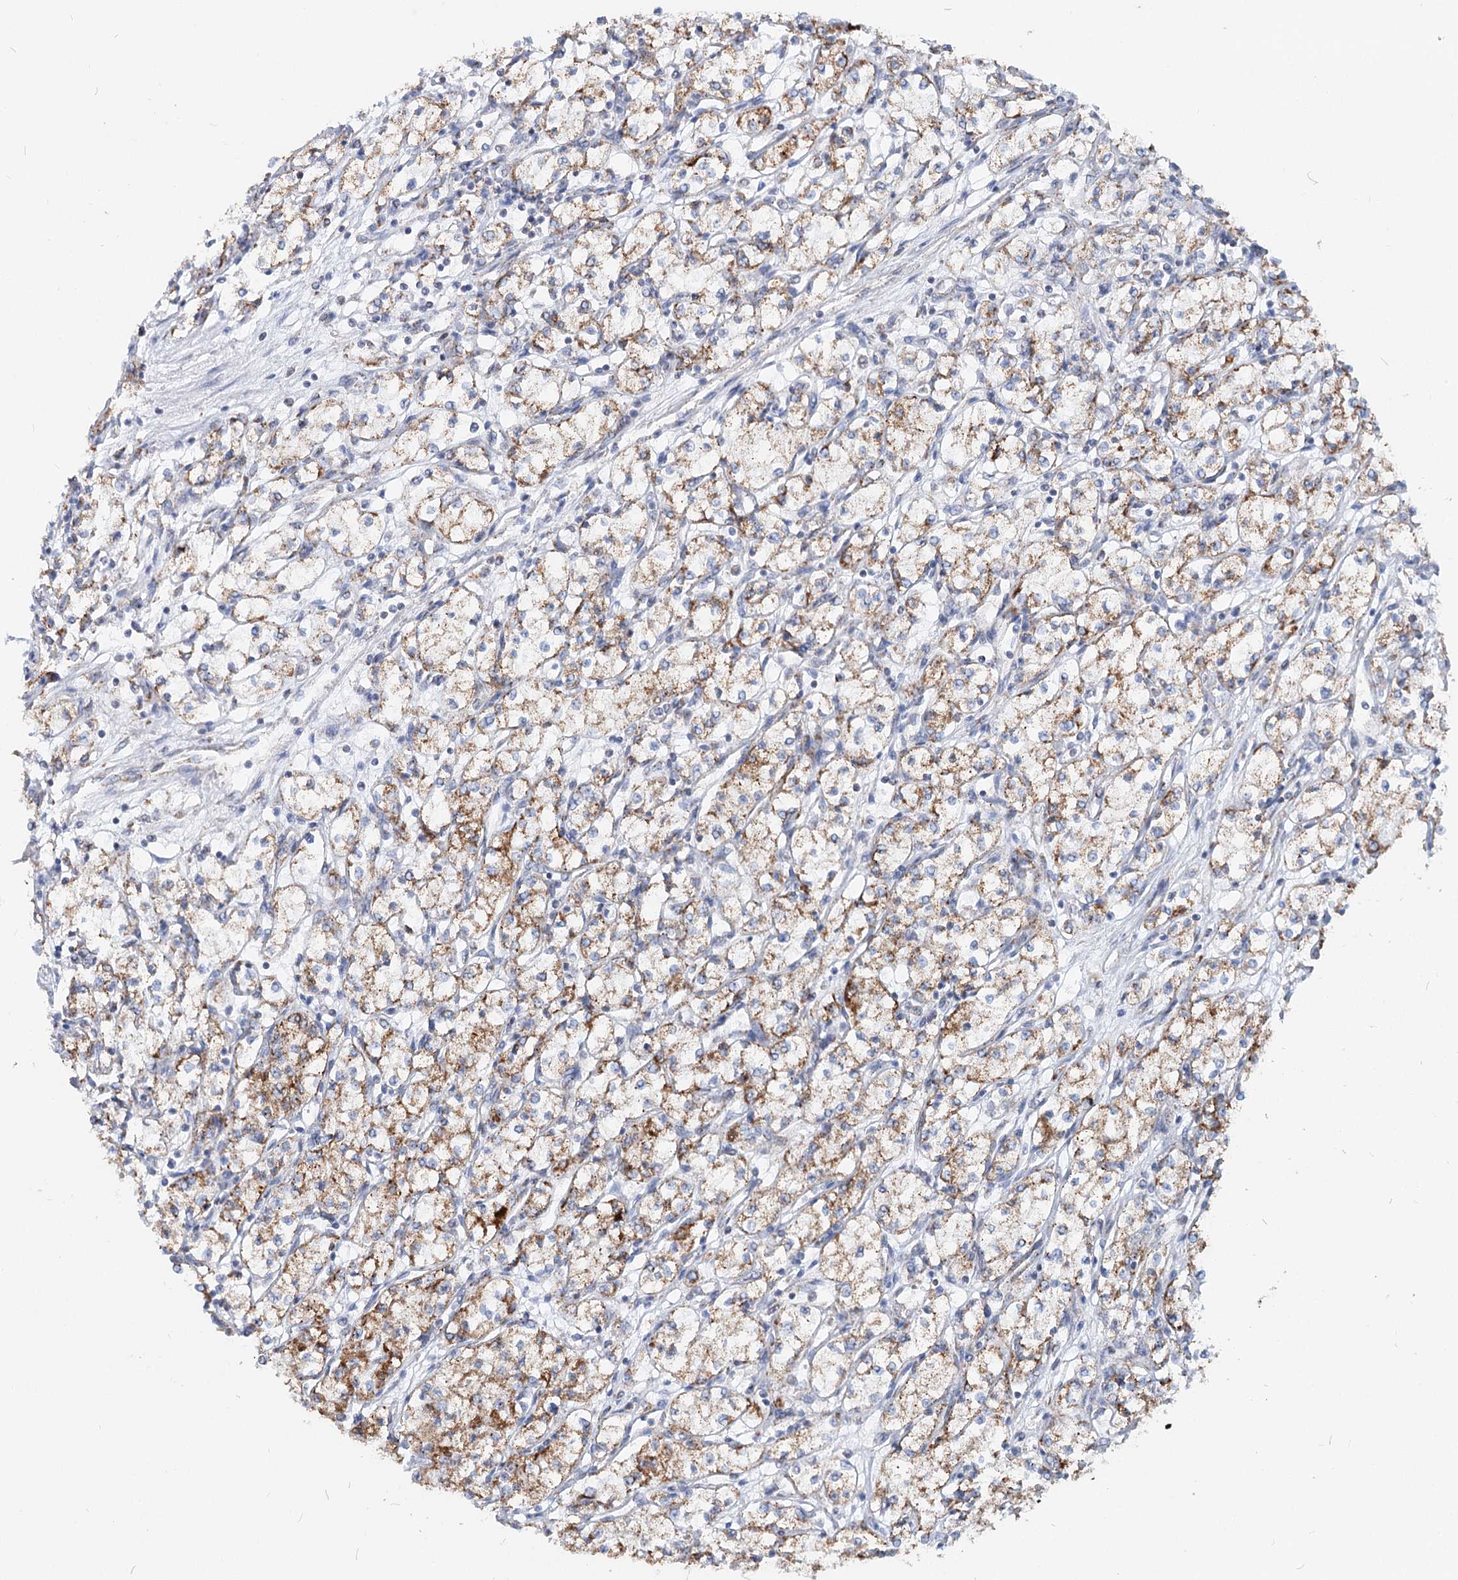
{"staining": {"intensity": "moderate", "quantity": "25%-75%", "location": "cytoplasmic/membranous"}, "tissue": "renal cancer", "cell_type": "Tumor cells", "image_type": "cancer", "snomed": [{"axis": "morphology", "description": "Adenocarcinoma, NOS"}, {"axis": "topography", "description": "Kidney"}], "caption": "Moderate cytoplasmic/membranous positivity is present in about 25%-75% of tumor cells in renal cancer (adenocarcinoma).", "gene": "MCCC2", "patient": {"sex": "male", "age": 59}}